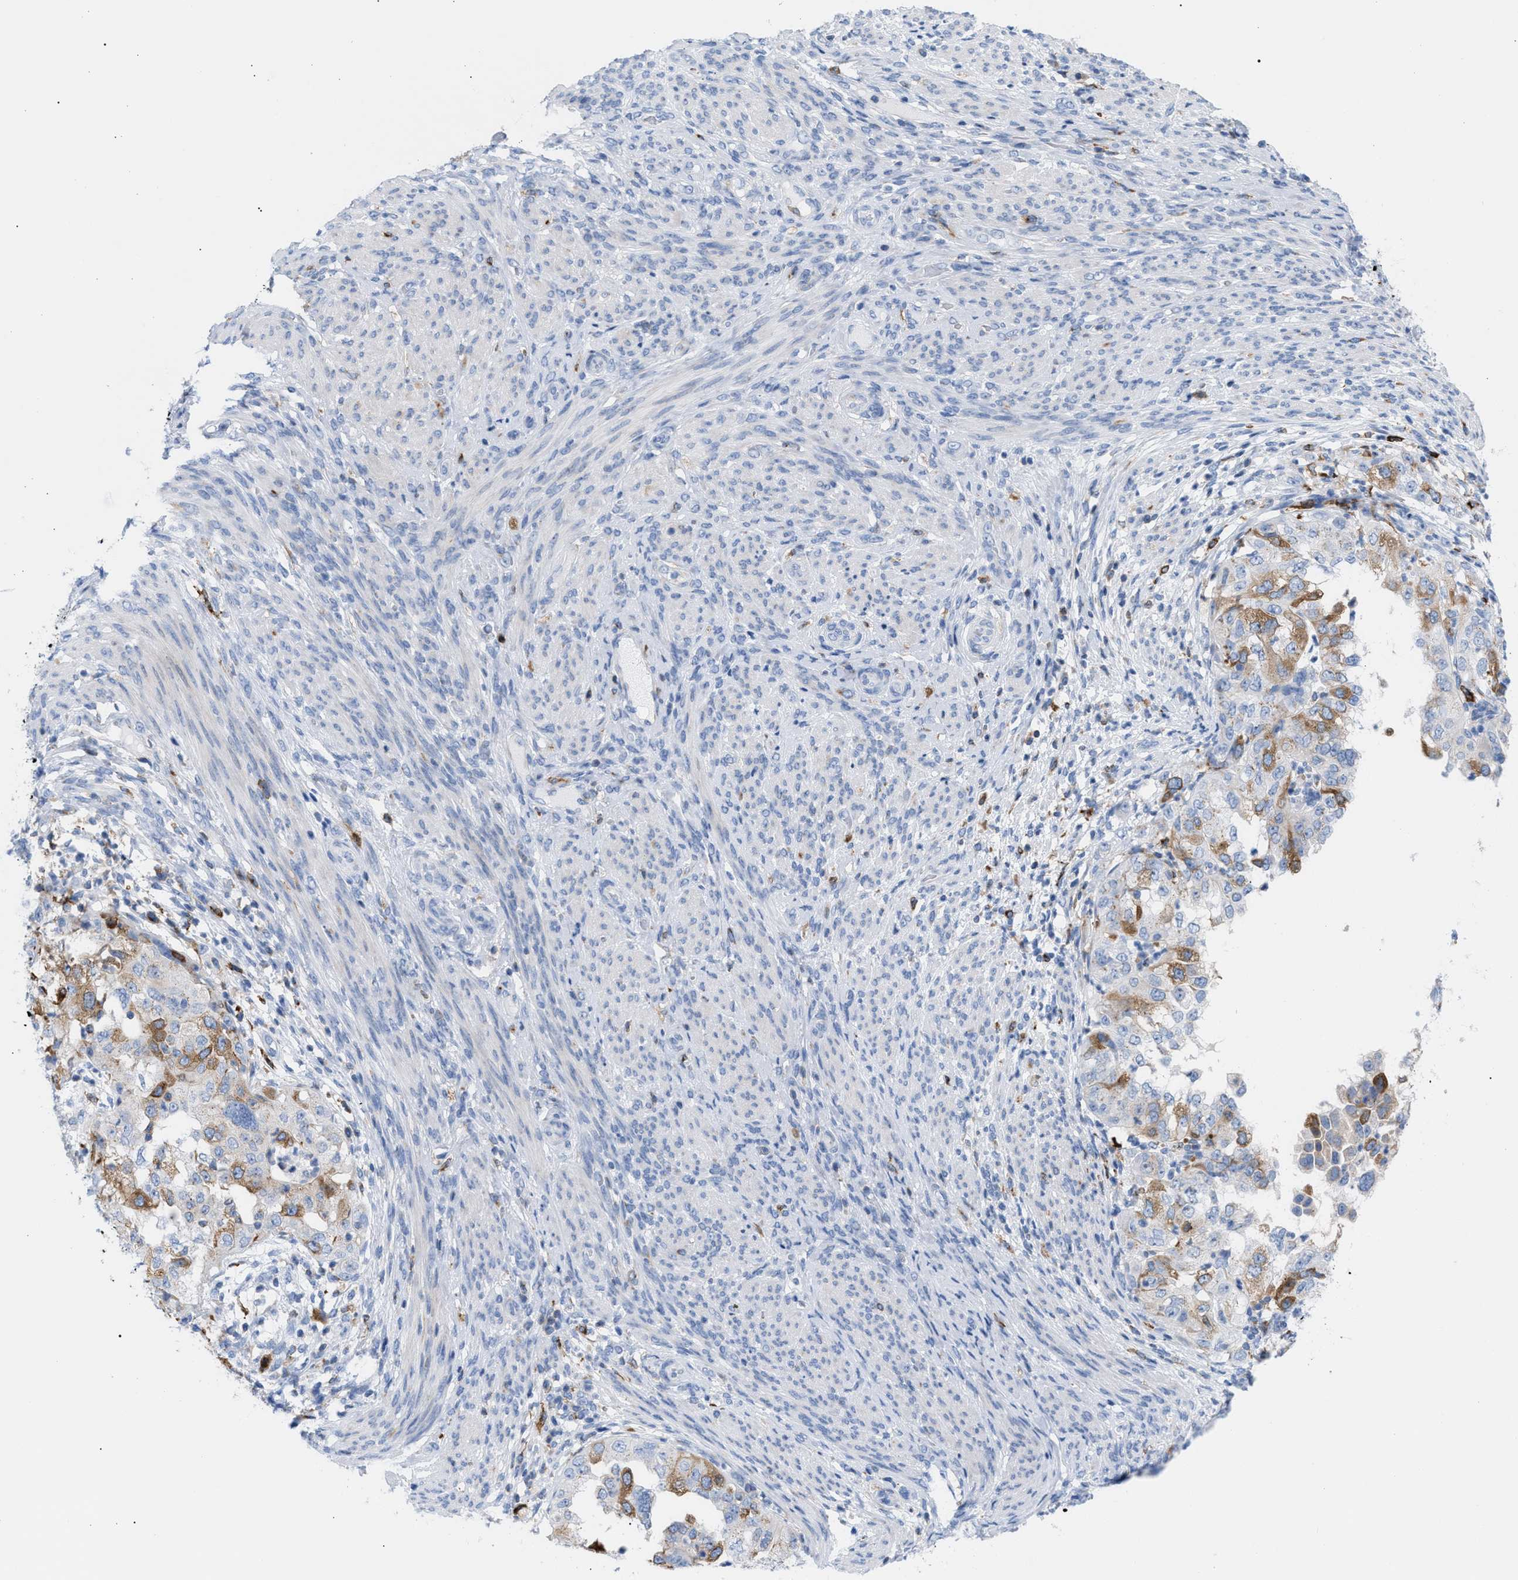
{"staining": {"intensity": "moderate", "quantity": "25%-75%", "location": "cytoplasmic/membranous"}, "tissue": "endometrial cancer", "cell_type": "Tumor cells", "image_type": "cancer", "snomed": [{"axis": "morphology", "description": "Adenocarcinoma, NOS"}, {"axis": "topography", "description": "Endometrium"}], "caption": "Protein staining of endometrial adenocarcinoma tissue exhibits moderate cytoplasmic/membranous expression in about 25%-75% of tumor cells.", "gene": "TACC3", "patient": {"sex": "female", "age": 85}}